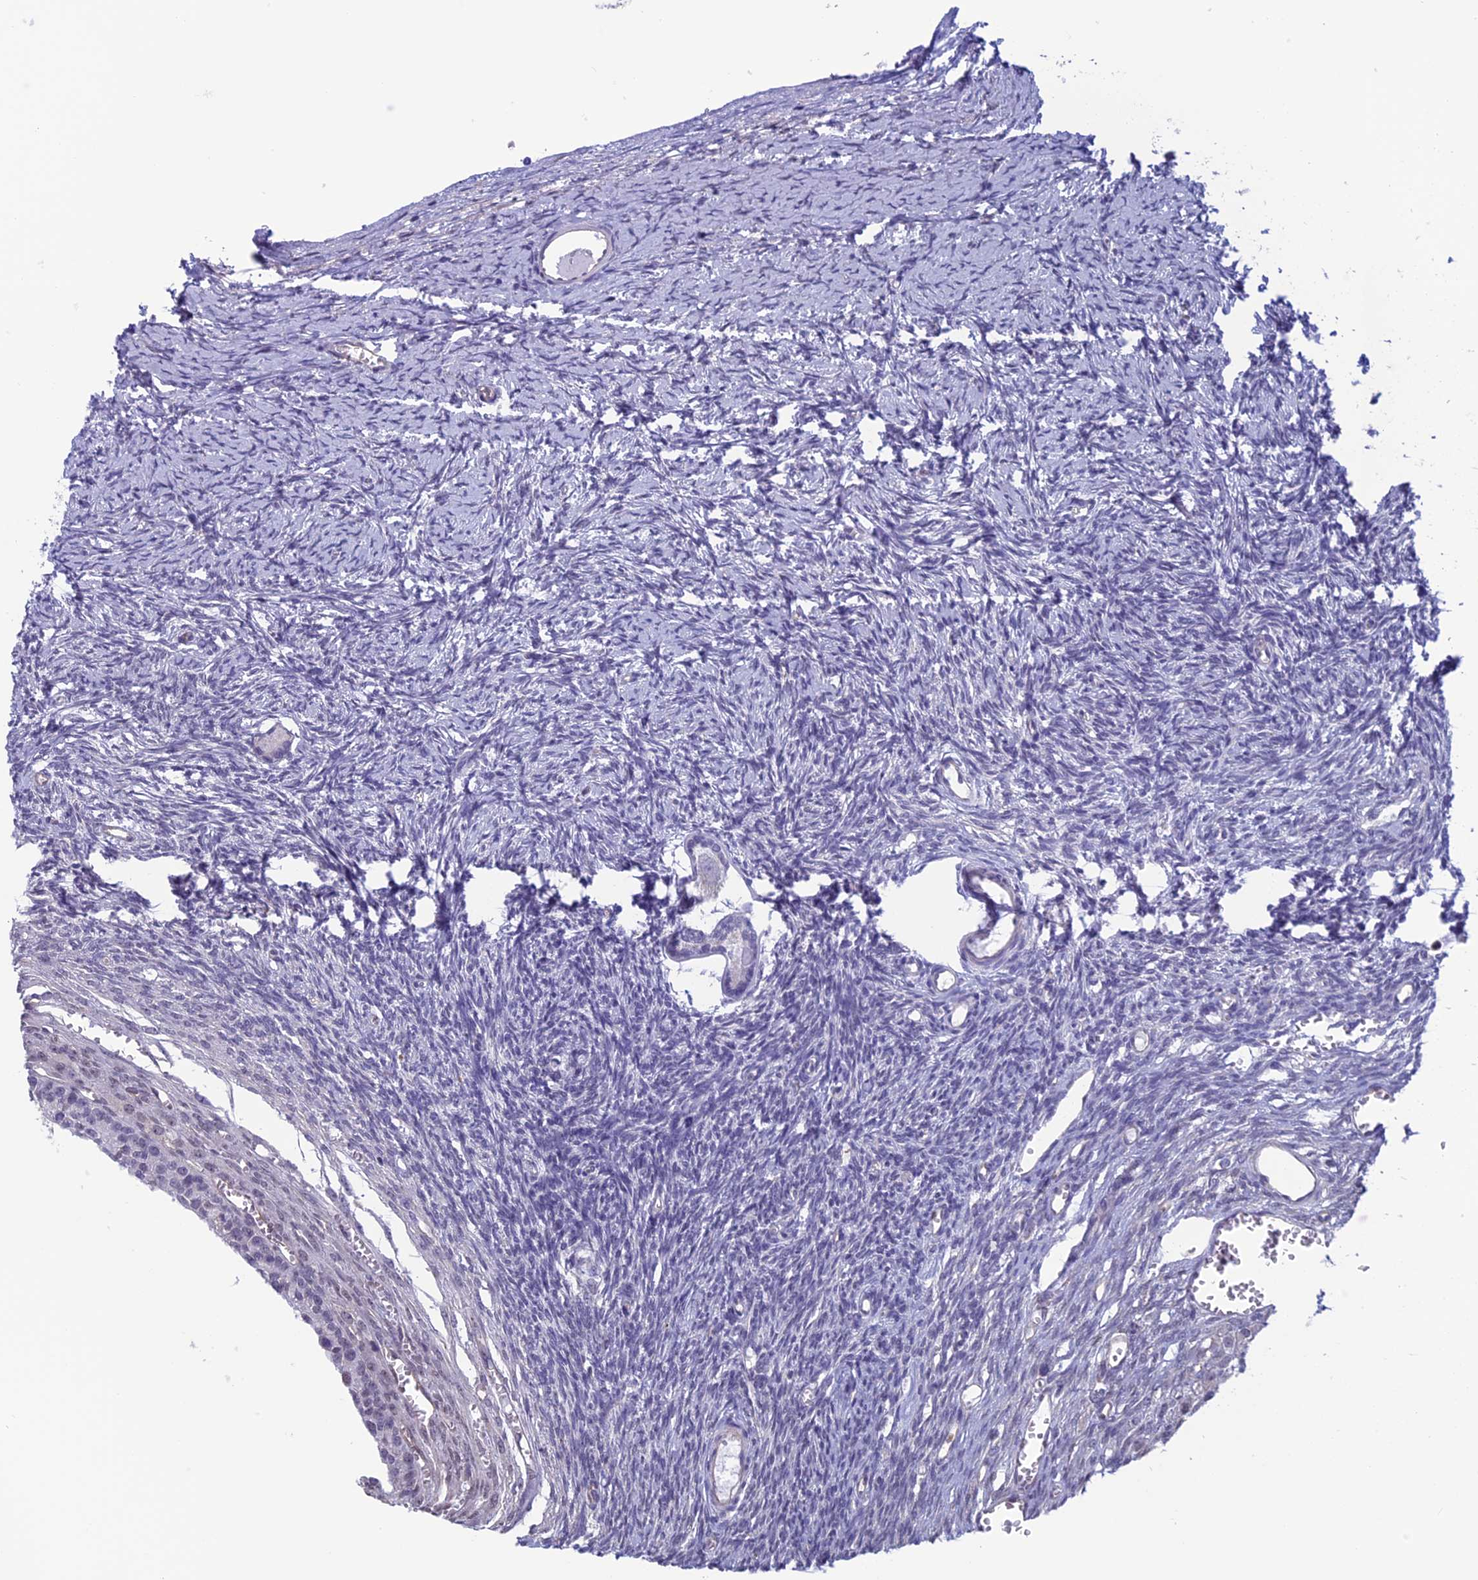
{"staining": {"intensity": "negative", "quantity": "none", "location": "none"}, "tissue": "ovary", "cell_type": "Follicle cells", "image_type": "normal", "snomed": [{"axis": "morphology", "description": "Normal tissue, NOS"}, {"axis": "topography", "description": "Ovary"}], "caption": "Human ovary stained for a protein using immunohistochemistry (IHC) displays no staining in follicle cells.", "gene": "SLC1A6", "patient": {"sex": "female", "age": 39}}